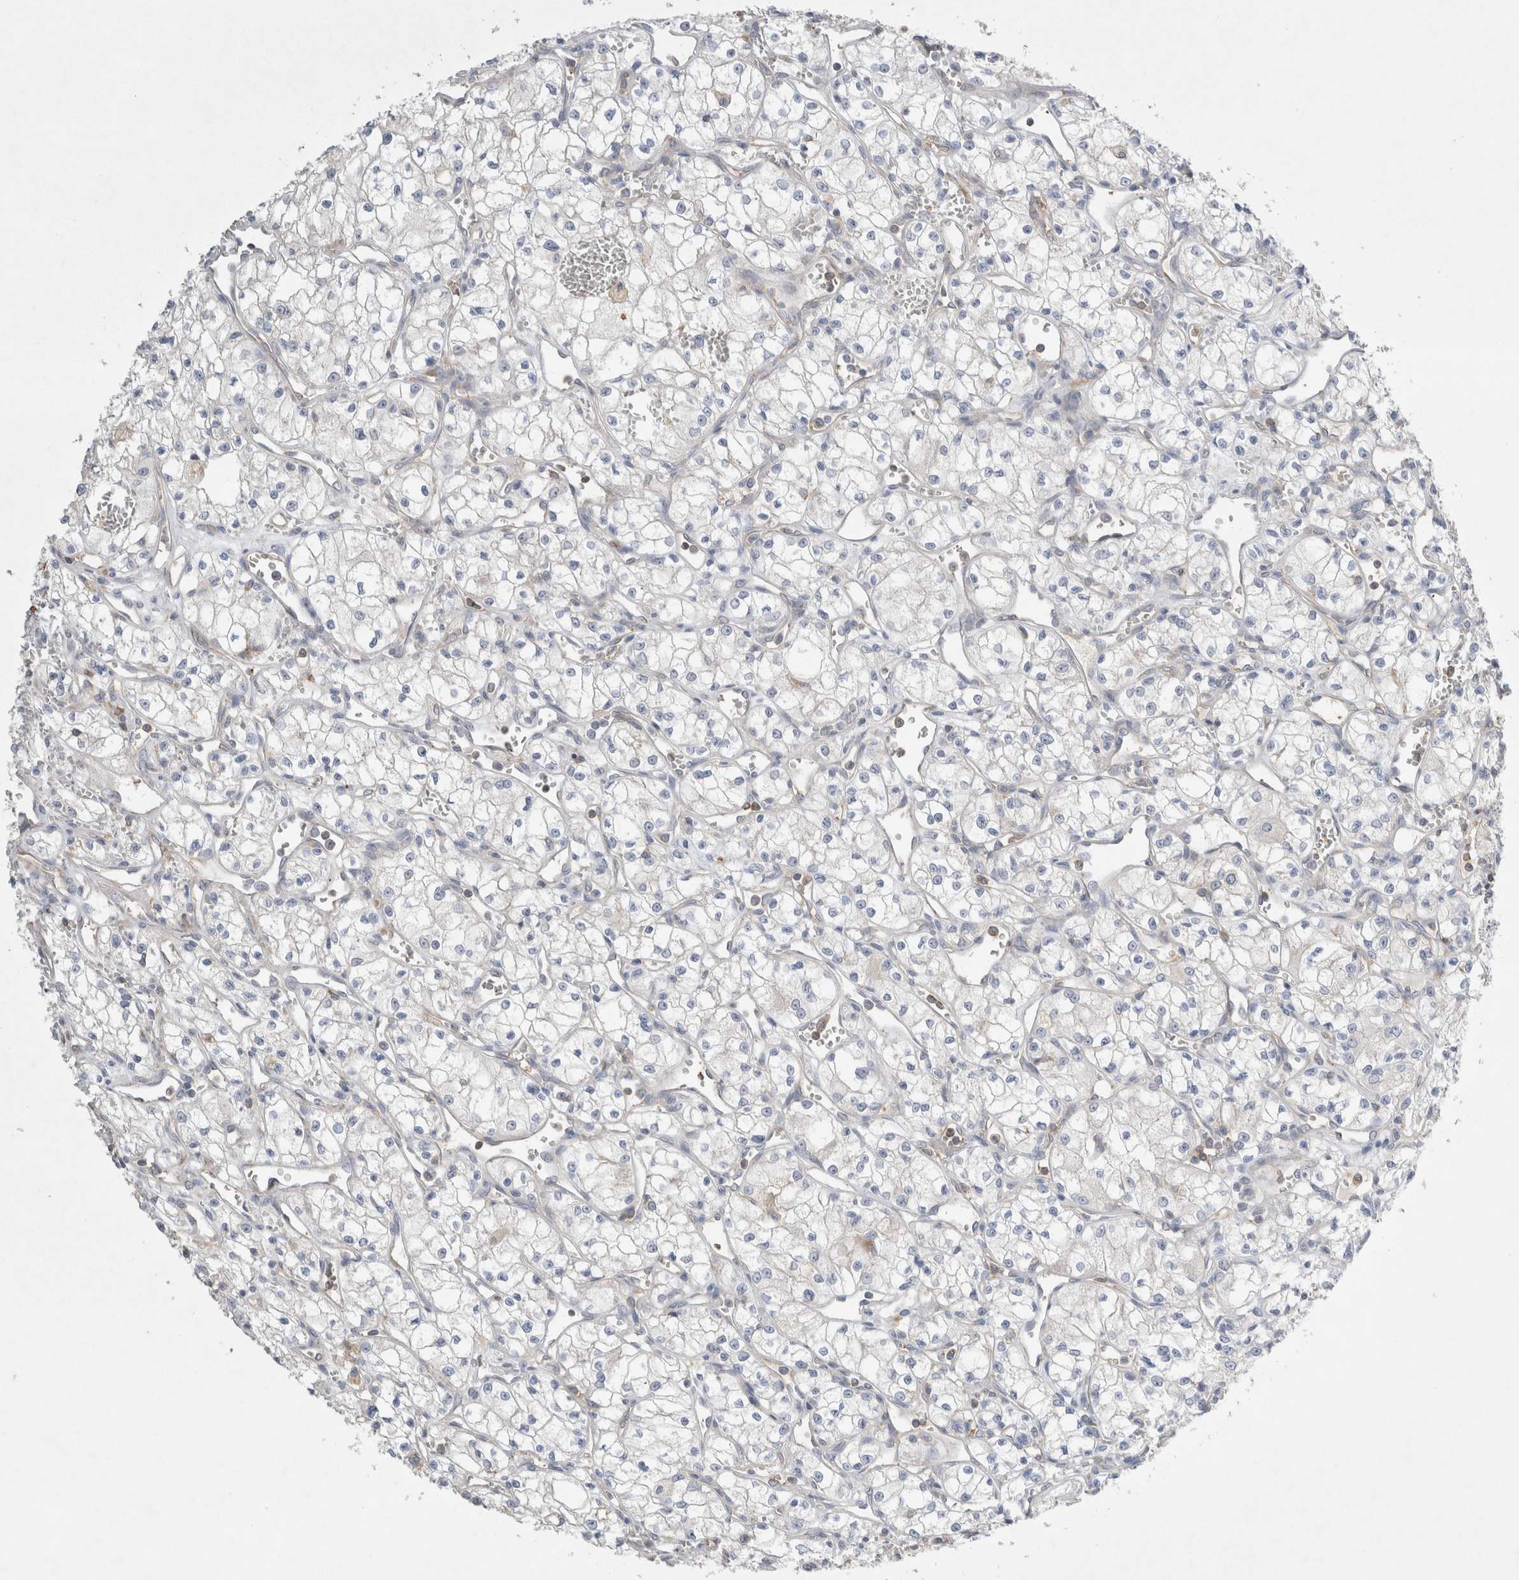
{"staining": {"intensity": "negative", "quantity": "none", "location": "none"}, "tissue": "renal cancer", "cell_type": "Tumor cells", "image_type": "cancer", "snomed": [{"axis": "morphology", "description": "Adenocarcinoma, NOS"}, {"axis": "topography", "description": "Kidney"}], "caption": "High power microscopy histopathology image of an immunohistochemistry (IHC) micrograph of renal adenocarcinoma, revealing no significant expression in tumor cells. (DAB (3,3'-diaminobenzidine) immunohistochemistry, high magnification).", "gene": "ZNF23", "patient": {"sex": "male", "age": 59}}